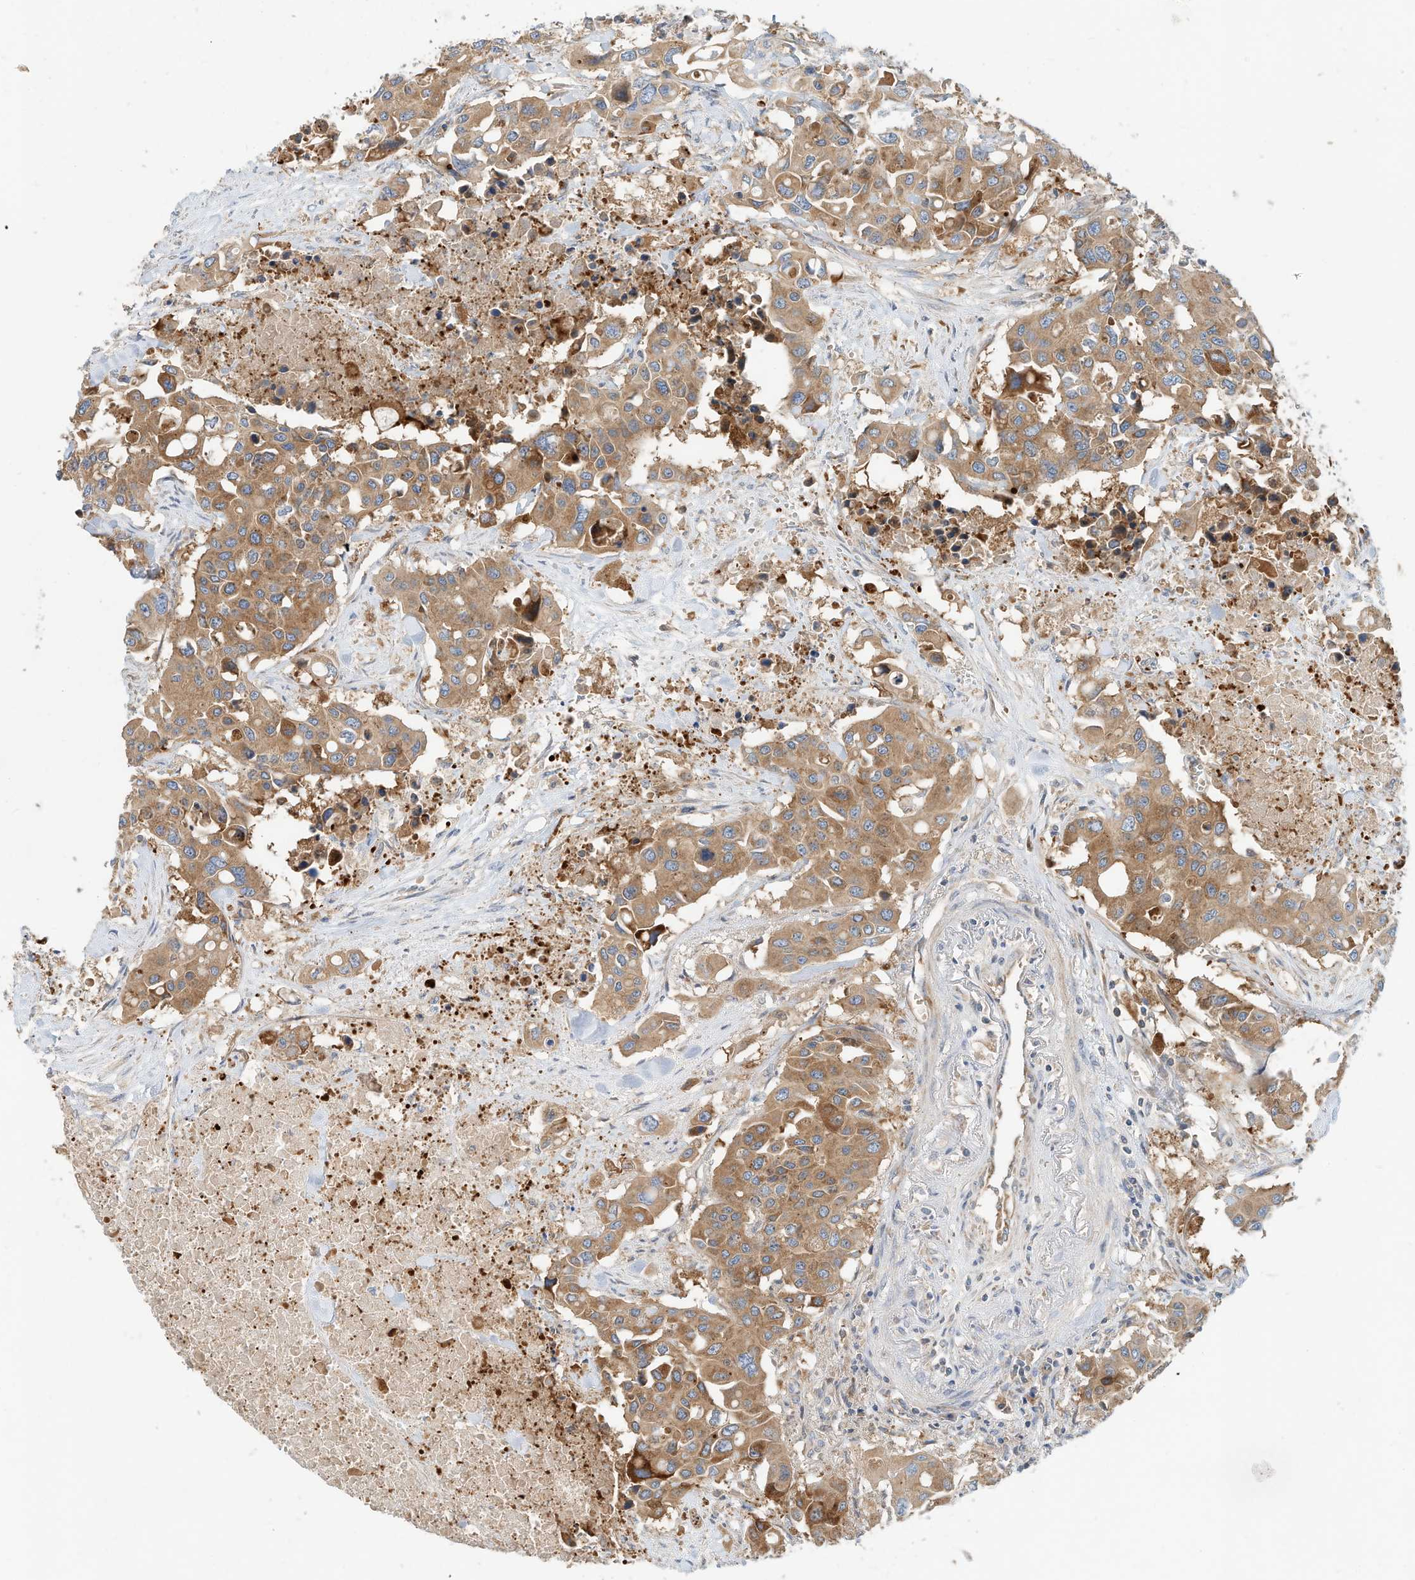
{"staining": {"intensity": "moderate", "quantity": ">75%", "location": "cytoplasmic/membranous"}, "tissue": "colorectal cancer", "cell_type": "Tumor cells", "image_type": "cancer", "snomed": [{"axis": "morphology", "description": "Adenocarcinoma, NOS"}, {"axis": "topography", "description": "Colon"}], "caption": "Protein expression analysis of colorectal cancer demonstrates moderate cytoplasmic/membranous positivity in about >75% of tumor cells. Nuclei are stained in blue.", "gene": "CPAMD8", "patient": {"sex": "male", "age": 77}}